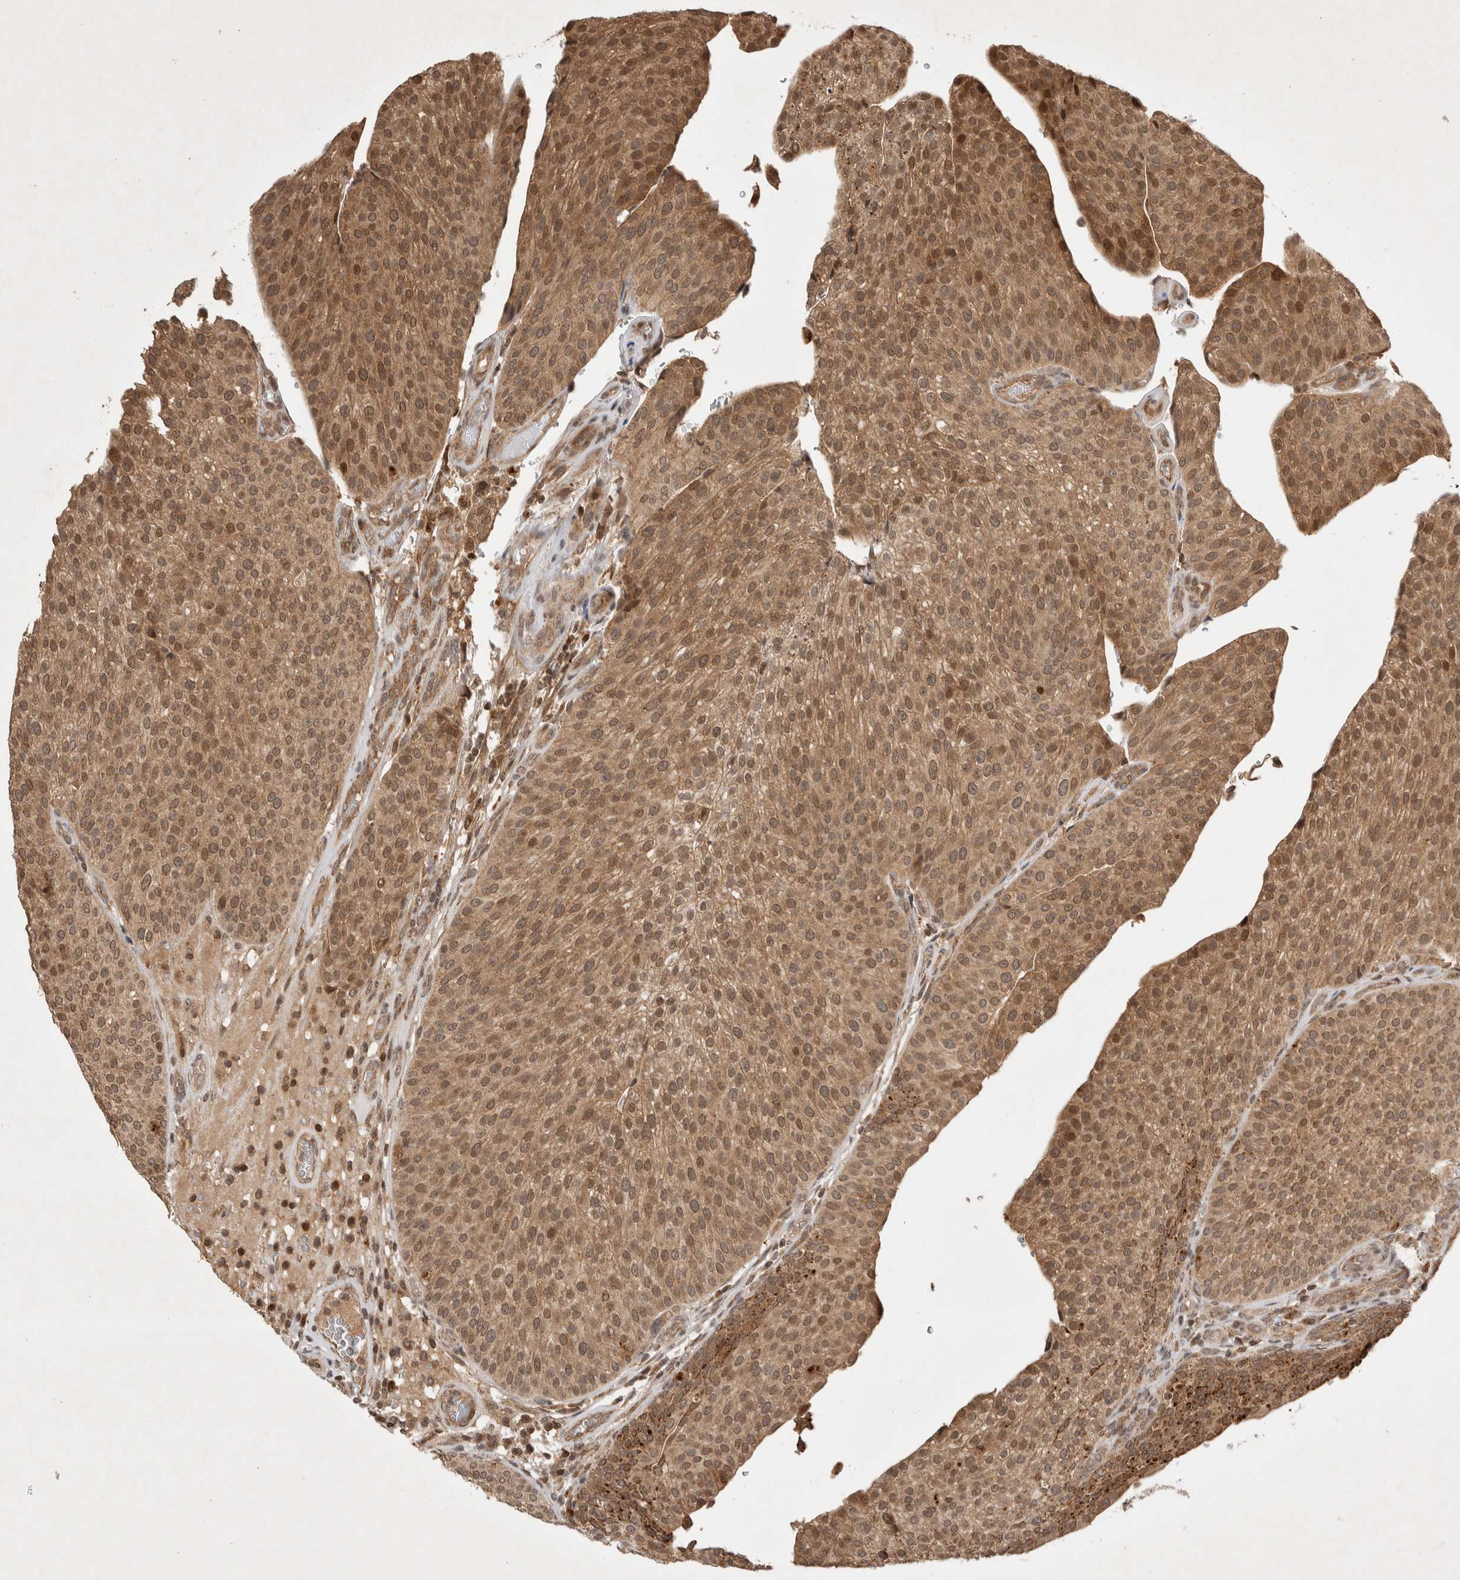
{"staining": {"intensity": "moderate", "quantity": ">75%", "location": "cytoplasmic/membranous"}, "tissue": "urothelial cancer", "cell_type": "Tumor cells", "image_type": "cancer", "snomed": [{"axis": "morphology", "description": "Normal tissue, NOS"}, {"axis": "morphology", "description": "Urothelial carcinoma, Low grade"}, {"axis": "topography", "description": "Smooth muscle"}, {"axis": "topography", "description": "Urinary bladder"}], "caption": "DAB immunohistochemical staining of low-grade urothelial carcinoma displays moderate cytoplasmic/membranous protein expression in about >75% of tumor cells.", "gene": "FAM221A", "patient": {"sex": "male", "age": 60}}